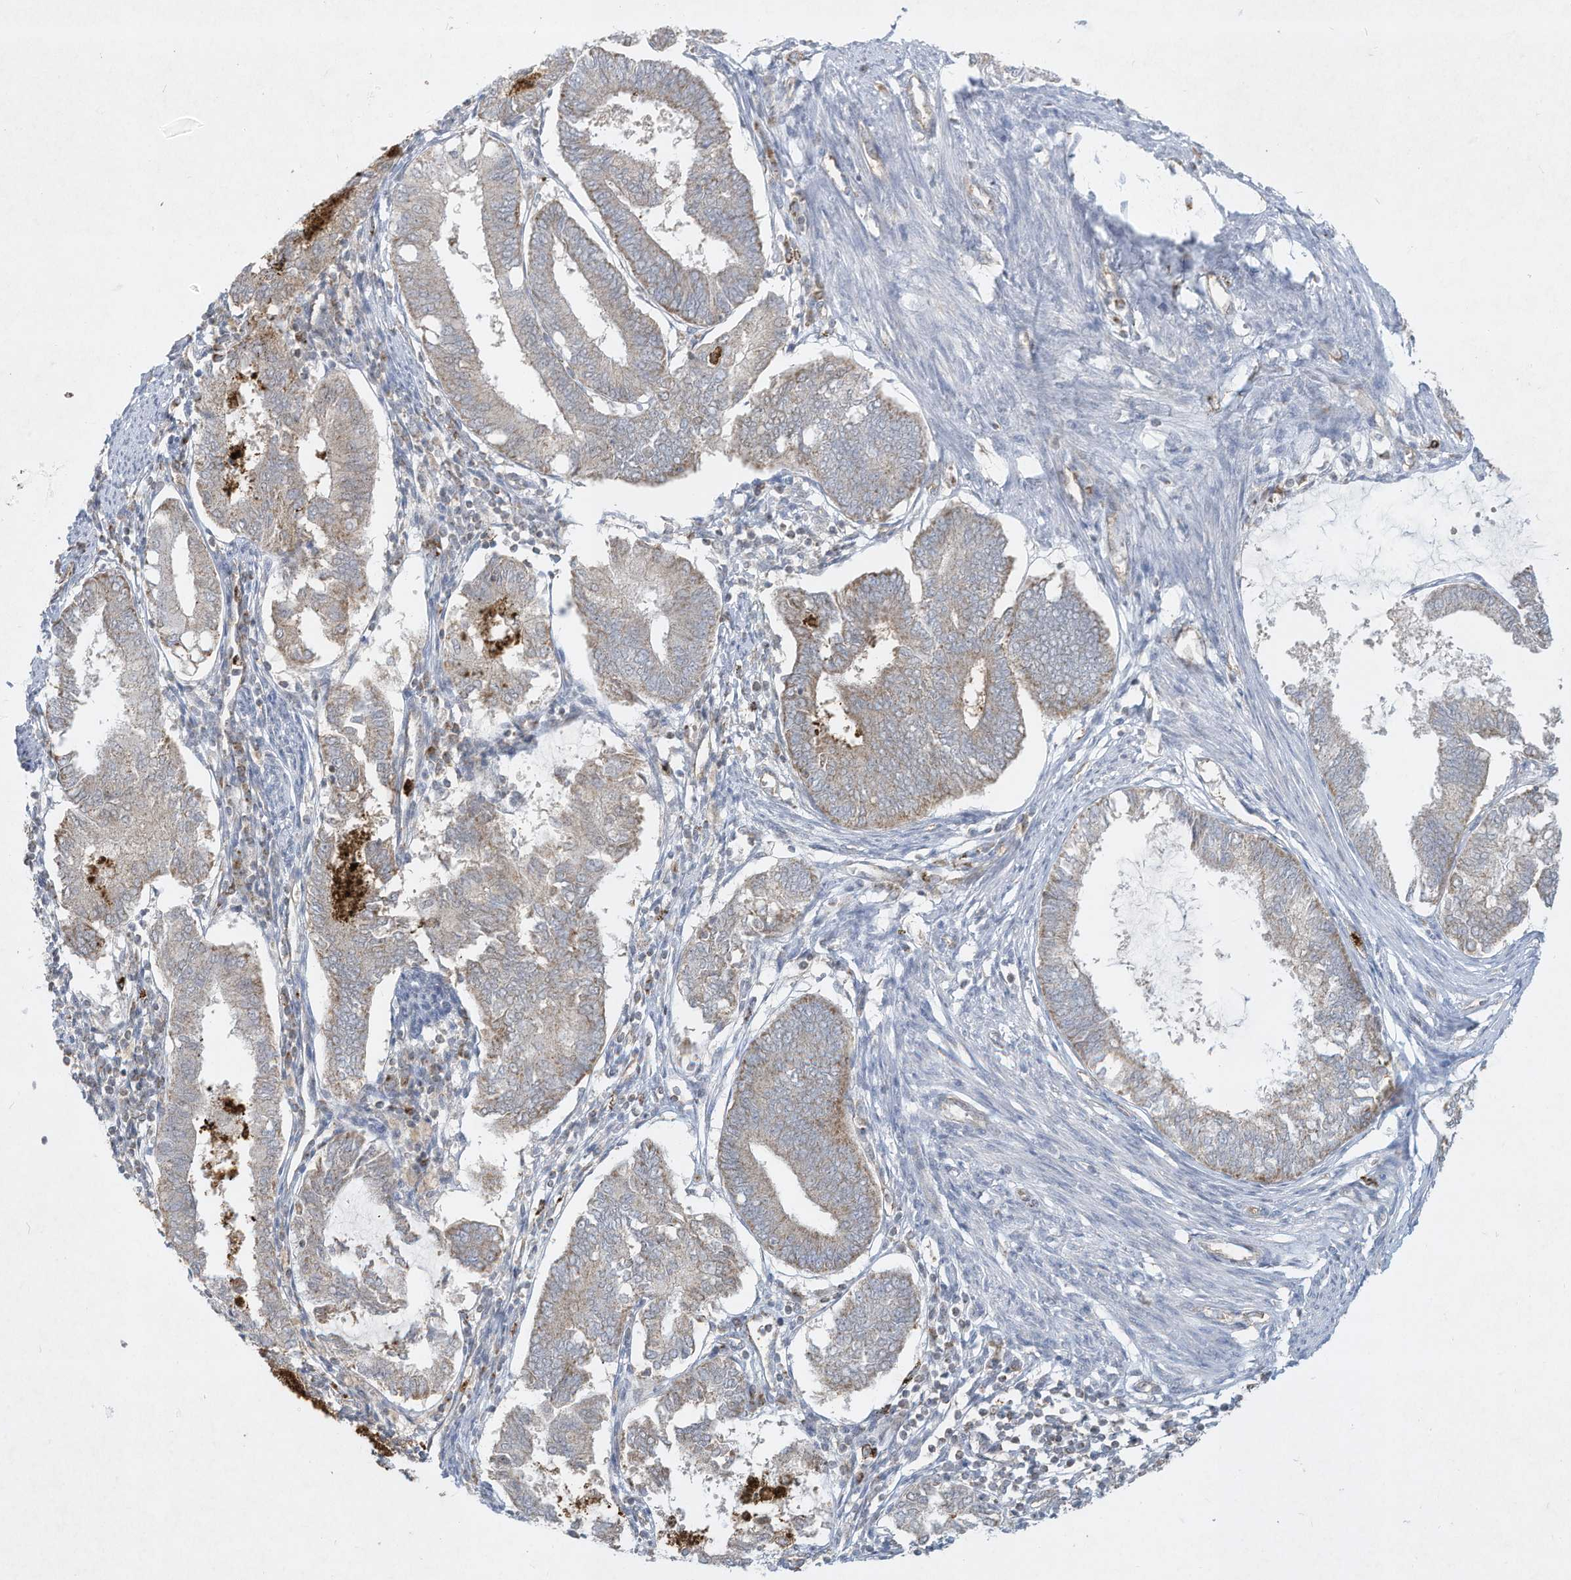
{"staining": {"intensity": "weak", "quantity": "25%-75%", "location": "cytoplasmic/membranous"}, "tissue": "endometrial cancer", "cell_type": "Tumor cells", "image_type": "cancer", "snomed": [{"axis": "morphology", "description": "Adenocarcinoma, NOS"}, {"axis": "topography", "description": "Endometrium"}], "caption": "Endometrial cancer (adenocarcinoma) was stained to show a protein in brown. There is low levels of weak cytoplasmic/membranous positivity in approximately 25%-75% of tumor cells.", "gene": "CHRNA4", "patient": {"sex": "female", "age": 86}}